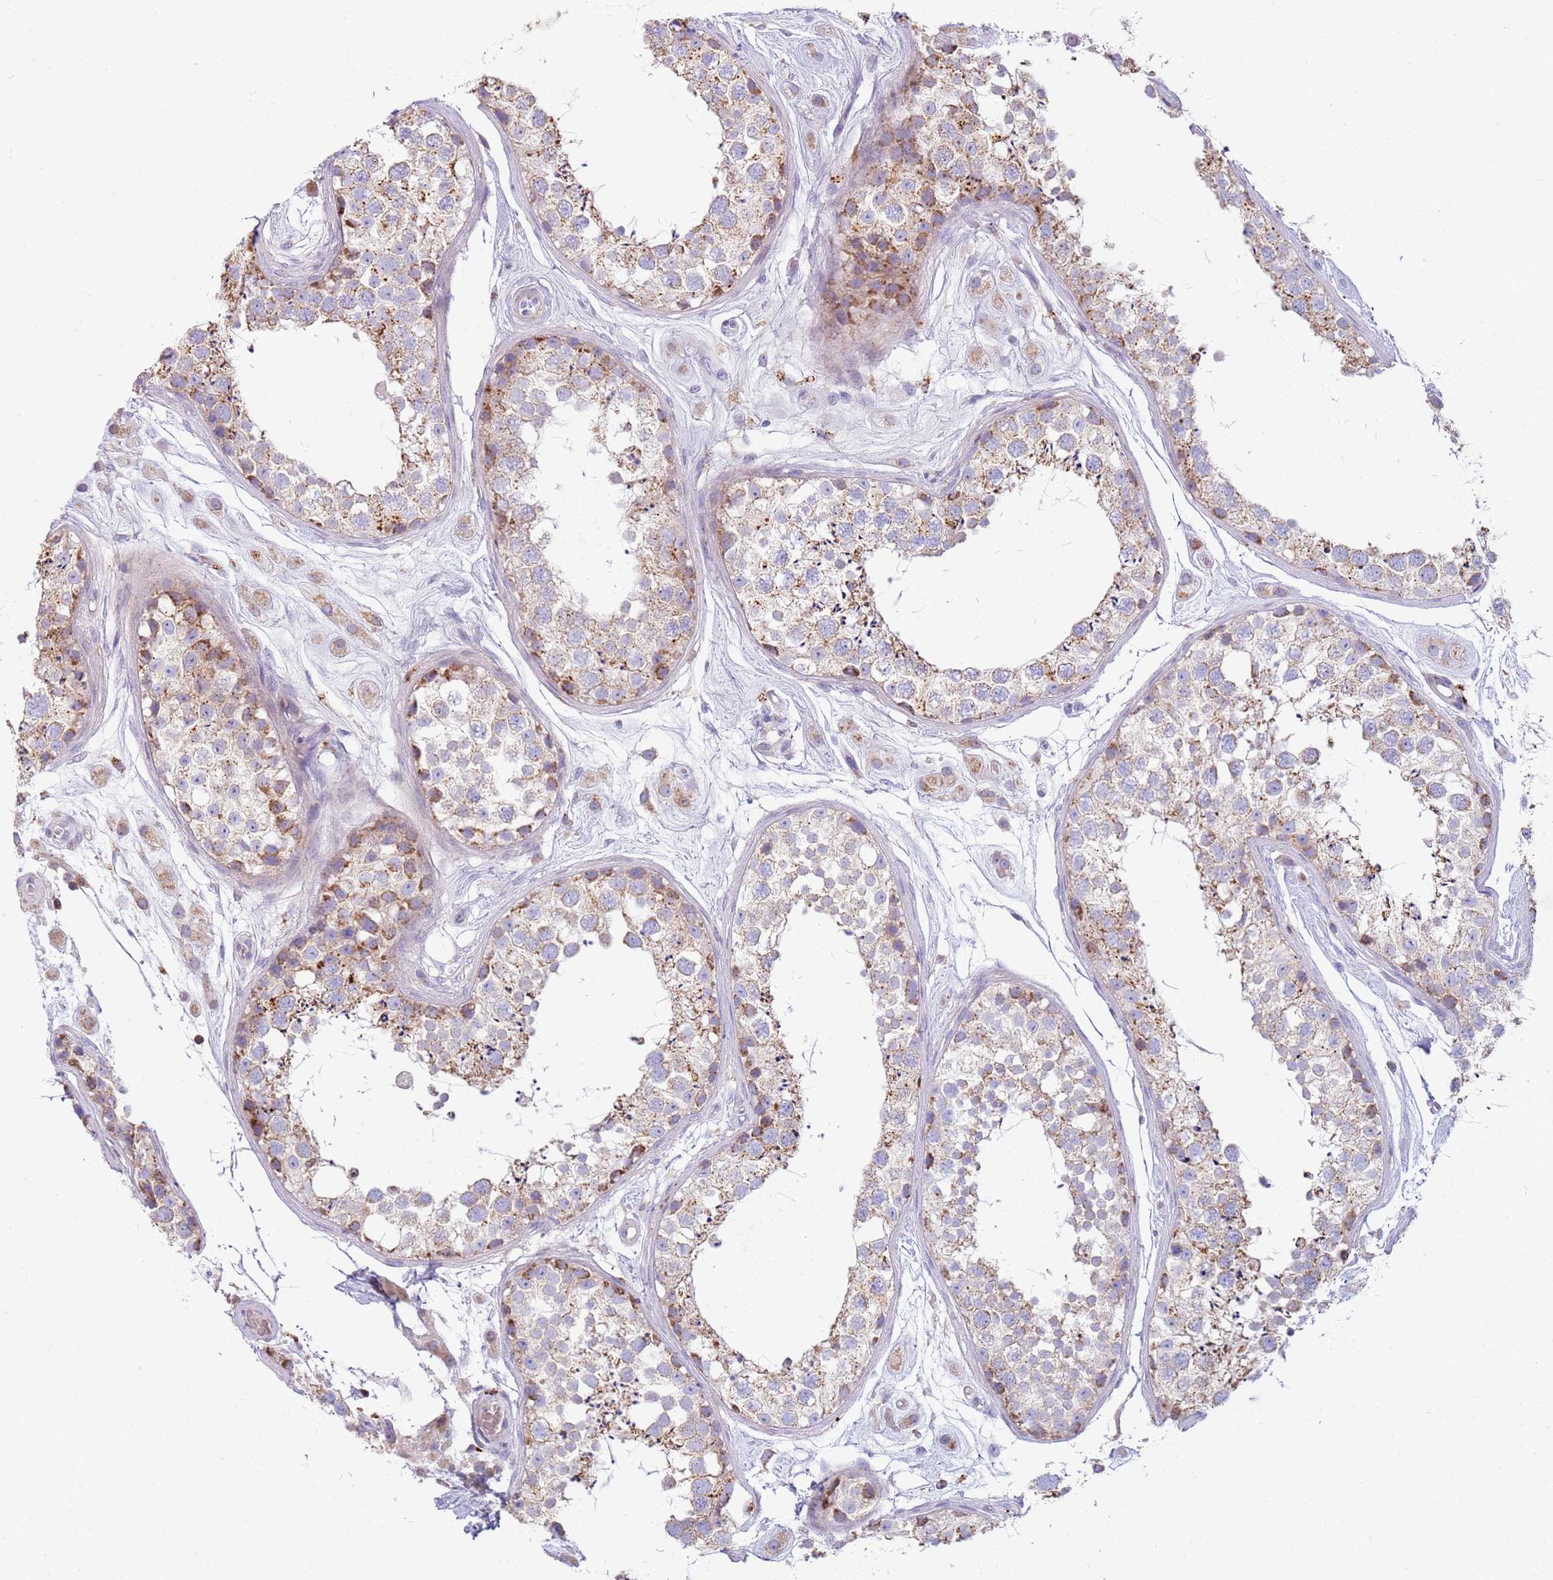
{"staining": {"intensity": "moderate", "quantity": "<25%", "location": "cytoplasmic/membranous"}, "tissue": "testis", "cell_type": "Cells in seminiferous ducts", "image_type": "normal", "snomed": [{"axis": "morphology", "description": "Normal tissue, NOS"}, {"axis": "topography", "description": "Testis"}], "caption": "High-magnification brightfield microscopy of normal testis stained with DAB (3,3'-diaminobenzidine) (brown) and counterstained with hematoxylin (blue). cells in seminiferous ducts exhibit moderate cytoplasmic/membranous staining is seen in about<25% of cells. The staining was performed using DAB to visualize the protein expression in brown, while the nuclei were stained in blue with hematoxylin (Magnification: 20x).", "gene": "TTPAL", "patient": {"sex": "male", "age": 25}}